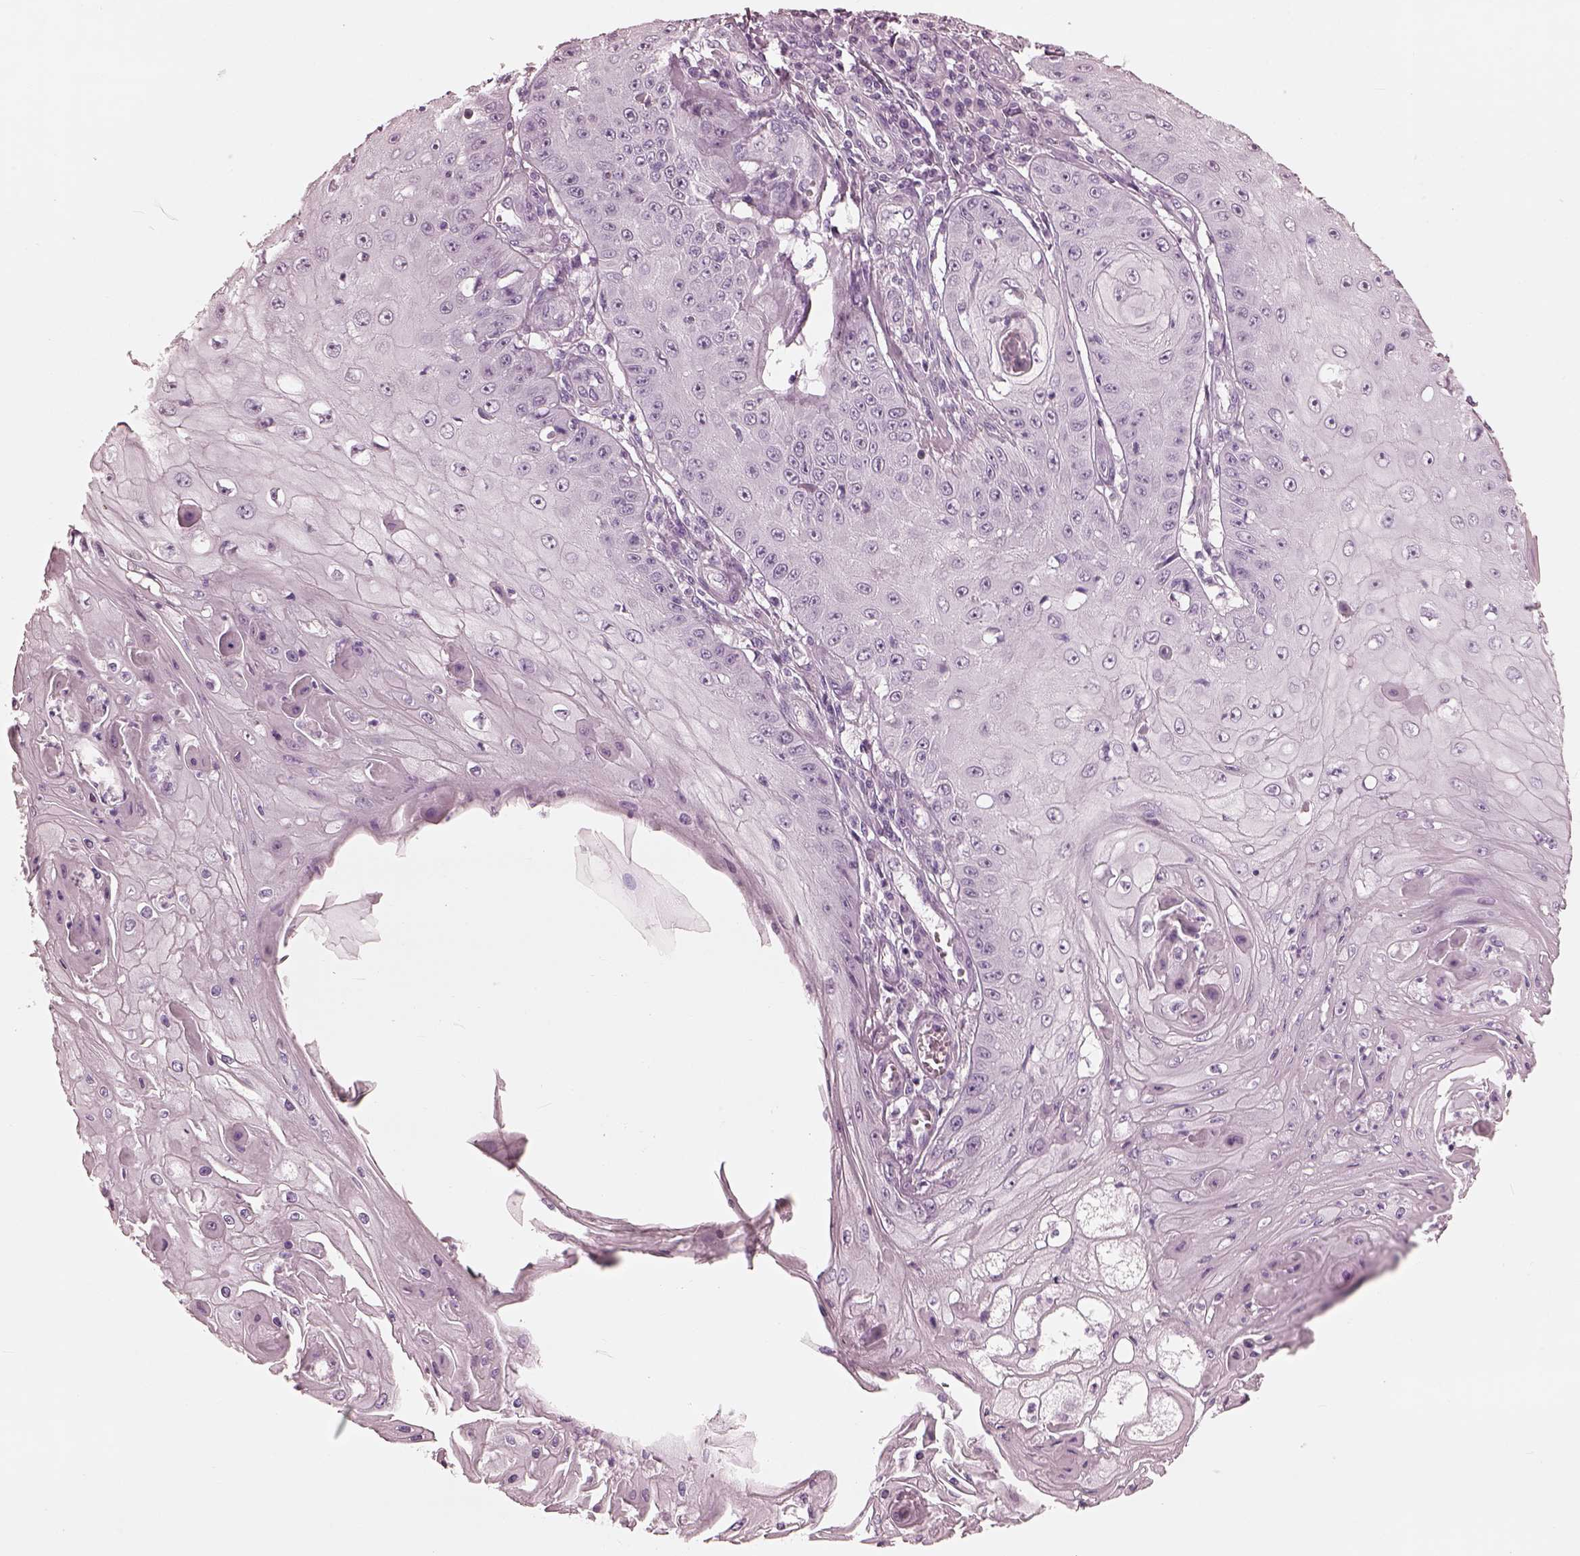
{"staining": {"intensity": "negative", "quantity": "none", "location": "none"}, "tissue": "skin cancer", "cell_type": "Tumor cells", "image_type": "cancer", "snomed": [{"axis": "morphology", "description": "Squamous cell carcinoma, NOS"}, {"axis": "topography", "description": "Skin"}], "caption": "The micrograph displays no staining of tumor cells in squamous cell carcinoma (skin).", "gene": "FABP9", "patient": {"sex": "male", "age": 70}}